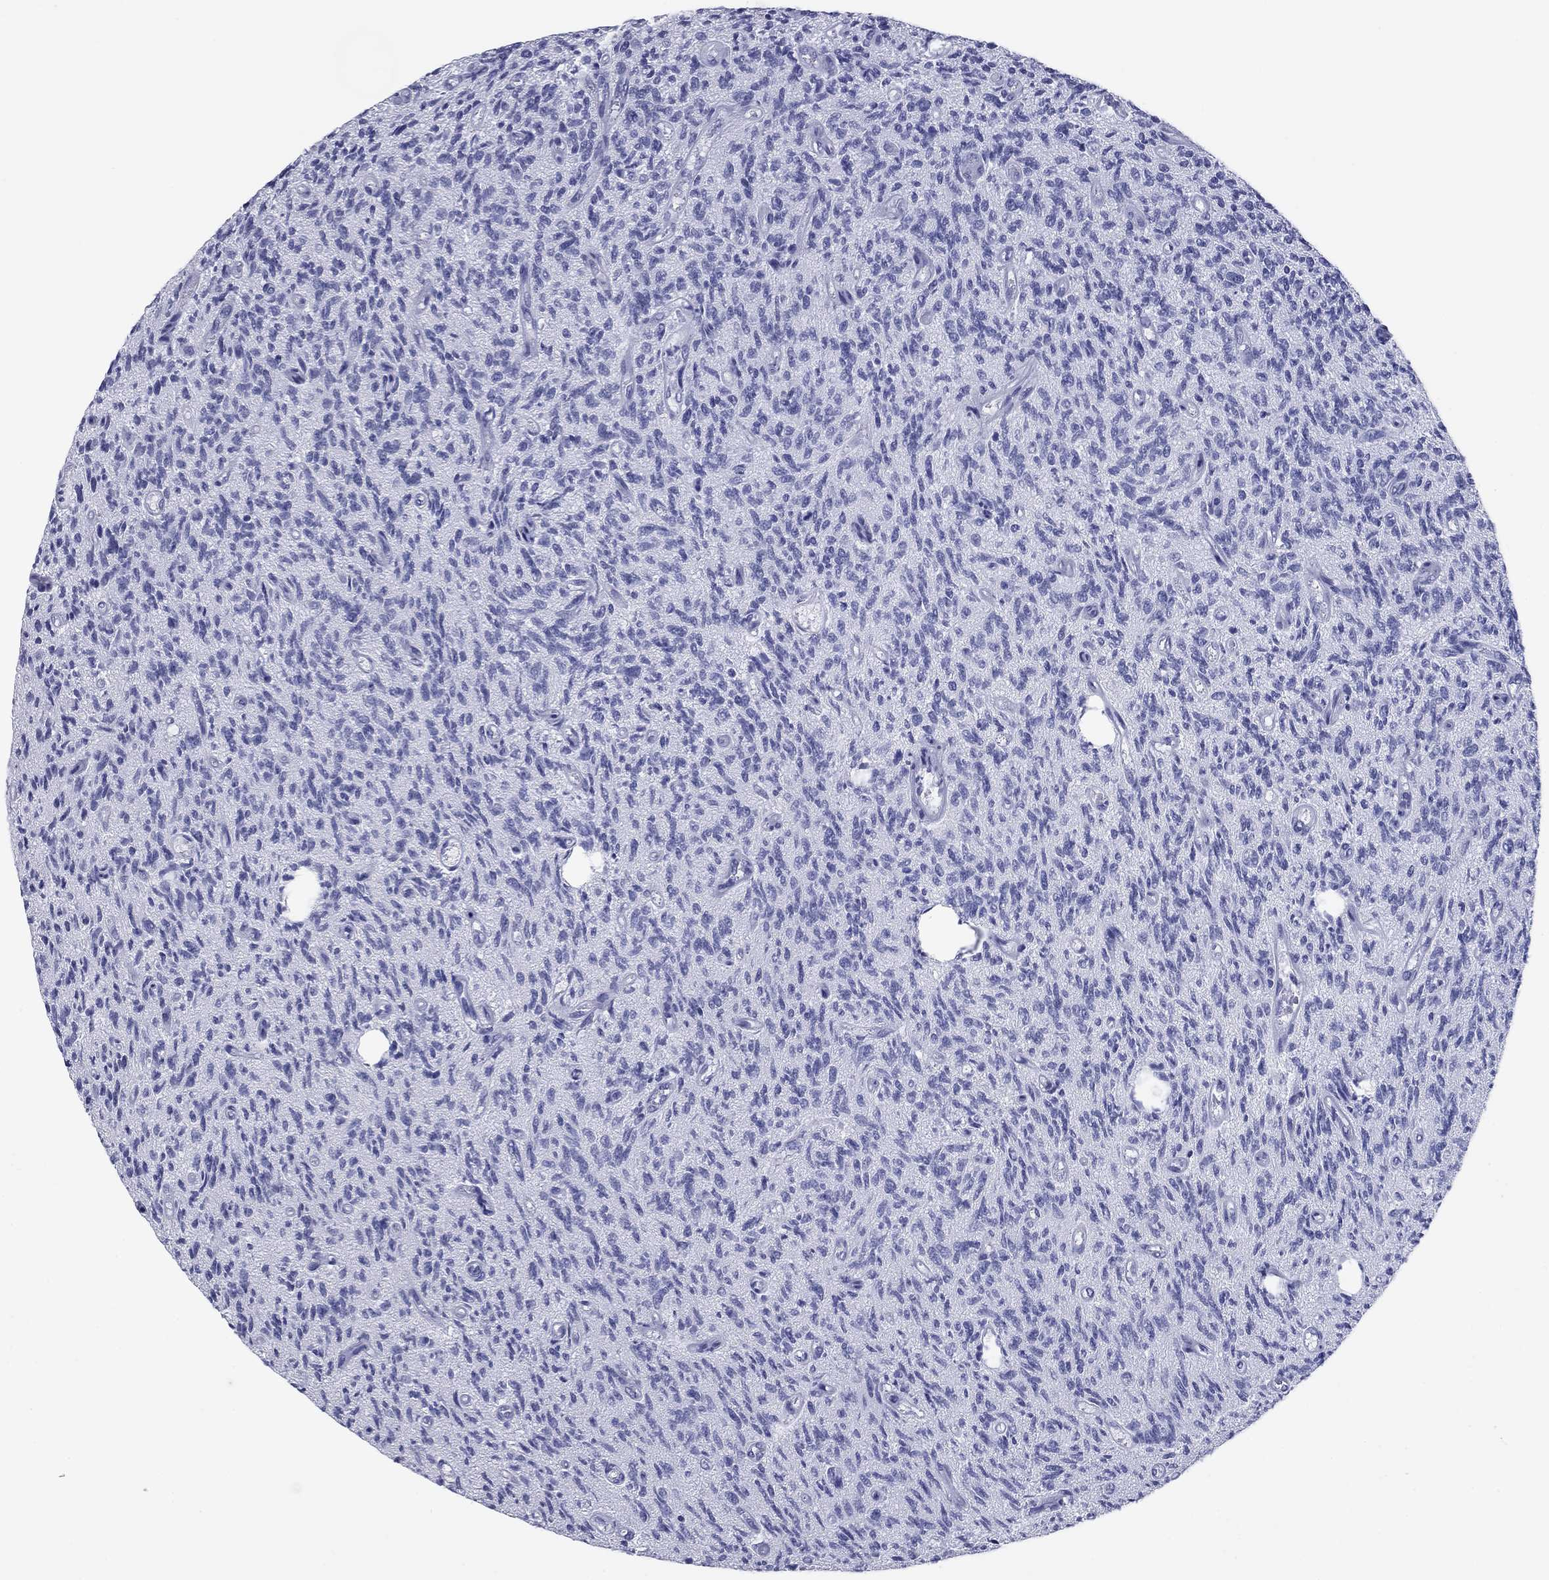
{"staining": {"intensity": "negative", "quantity": "none", "location": "none"}, "tissue": "glioma", "cell_type": "Tumor cells", "image_type": "cancer", "snomed": [{"axis": "morphology", "description": "Glioma, malignant, High grade"}, {"axis": "topography", "description": "Brain"}], "caption": "This image is of malignant high-grade glioma stained with IHC to label a protein in brown with the nuclei are counter-stained blue. There is no staining in tumor cells.", "gene": "NPPA", "patient": {"sex": "male", "age": 64}}